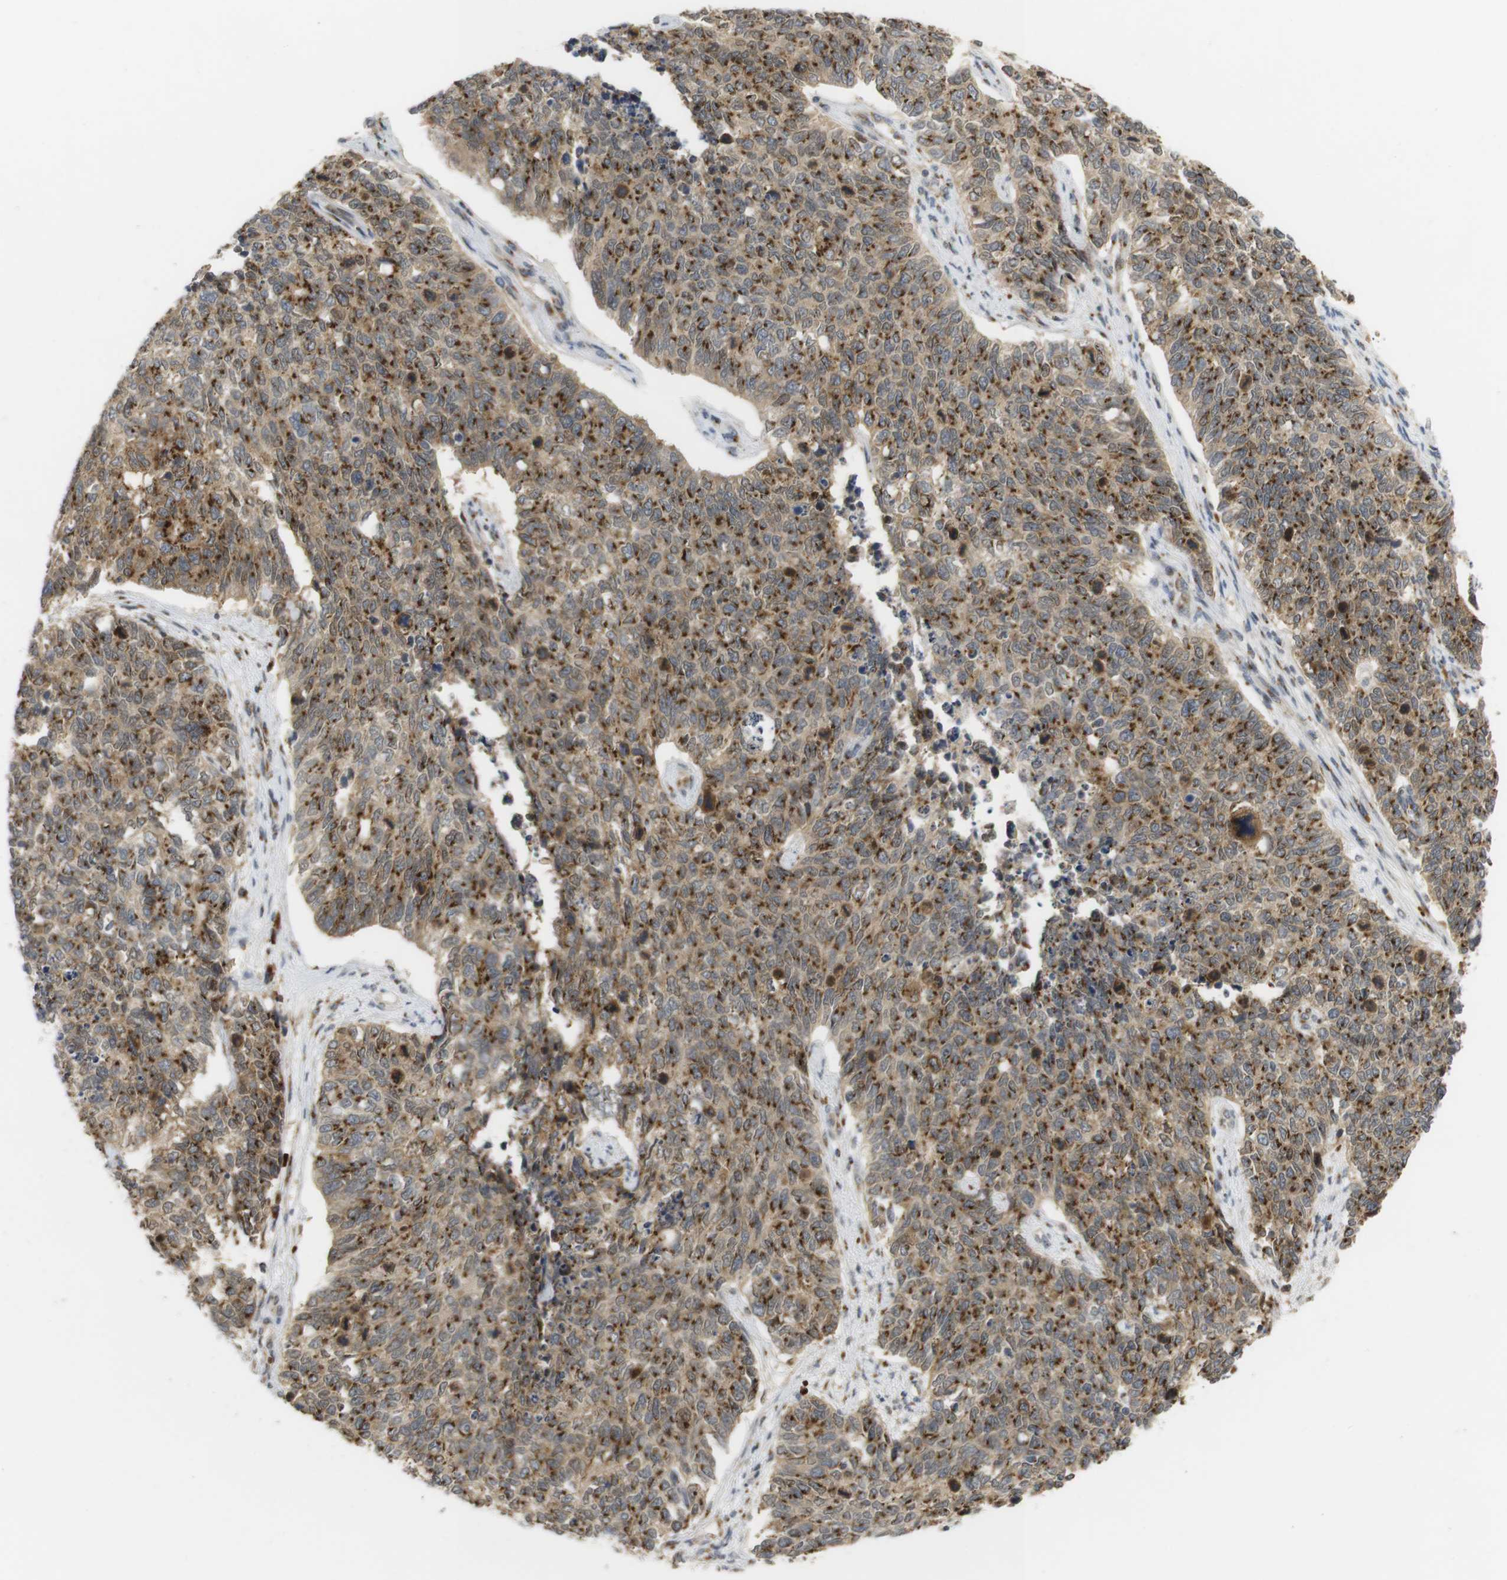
{"staining": {"intensity": "moderate", "quantity": ">75%", "location": "cytoplasmic/membranous"}, "tissue": "cervical cancer", "cell_type": "Tumor cells", "image_type": "cancer", "snomed": [{"axis": "morphology", "description": "Squamous cell carcinoma, NOS"}, {"axis": "topography", "description": "Cervix"}], "caption": "The histopathology image shows immunohistochemical staining of cervical cancer. There is moderate cytoplasmic/membranous staining is present in about >75% of tumor cells. (brown staining indicates protein expression, while blue staining denotes nuclei).", "gene": "ZFPL1", "patient": {"sex": "female", "age": 63}}